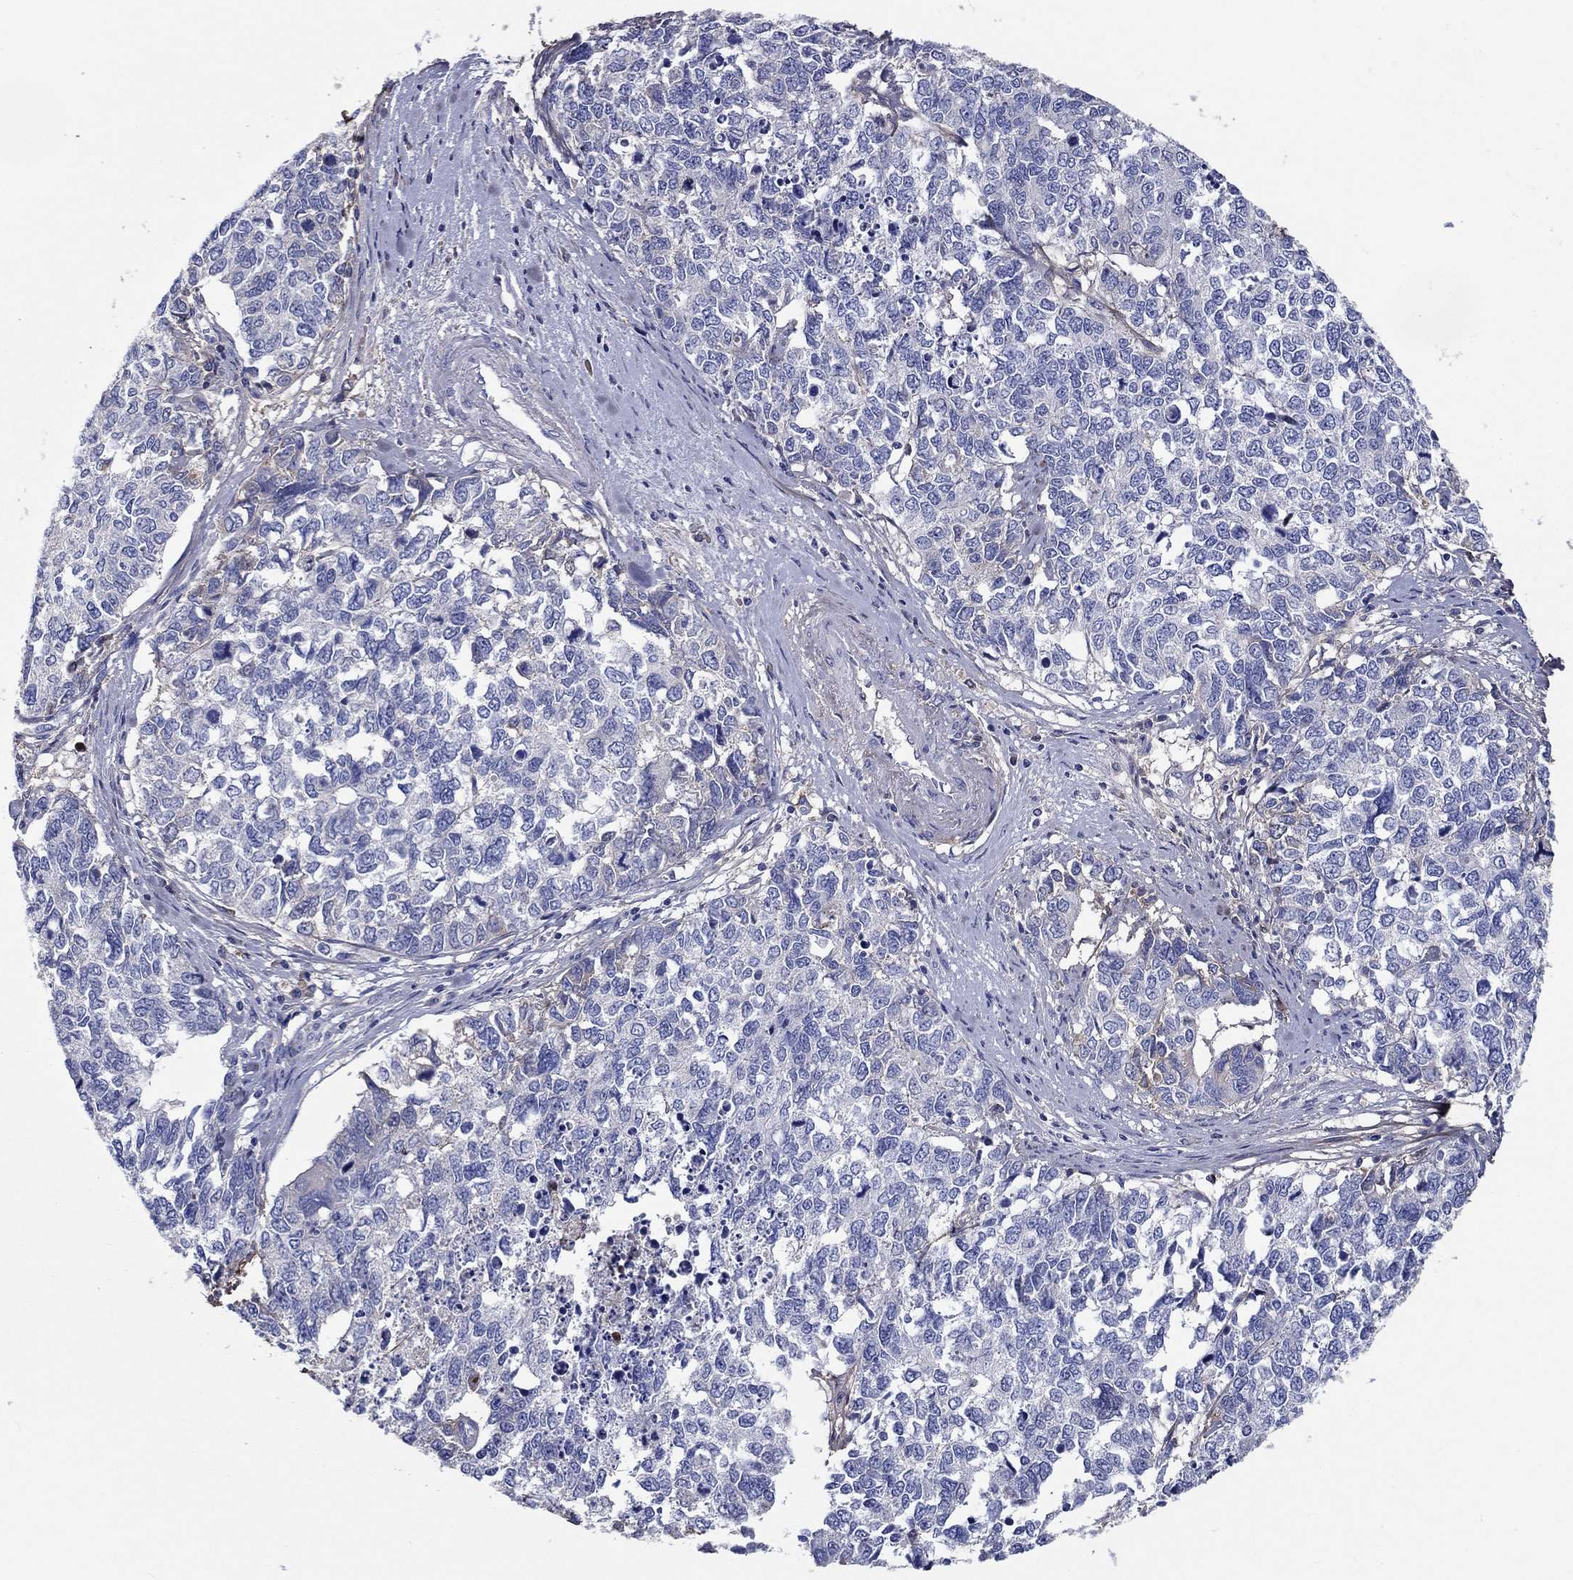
{"staining": {"intensity": "negative", "quantity": "none", "location": "none"}, "tissue": "cervical cancer", "cell_type": "Tumor cells", "image_type": "cancer", "snomed": [{"axis": "morphology", "description": "Squamous cell carcinoma, NOS"}, {"axis": "topography", "description": "Cervix"}], "caption": "DAB (3,3'-diaminobenzidine) immunohistochemical staining of cervical squamous cell carcinoma exhibits no significant positivity in tumor cells.", "gene": "TGFBI", "patient": {"sex": "female", "age": 63}}